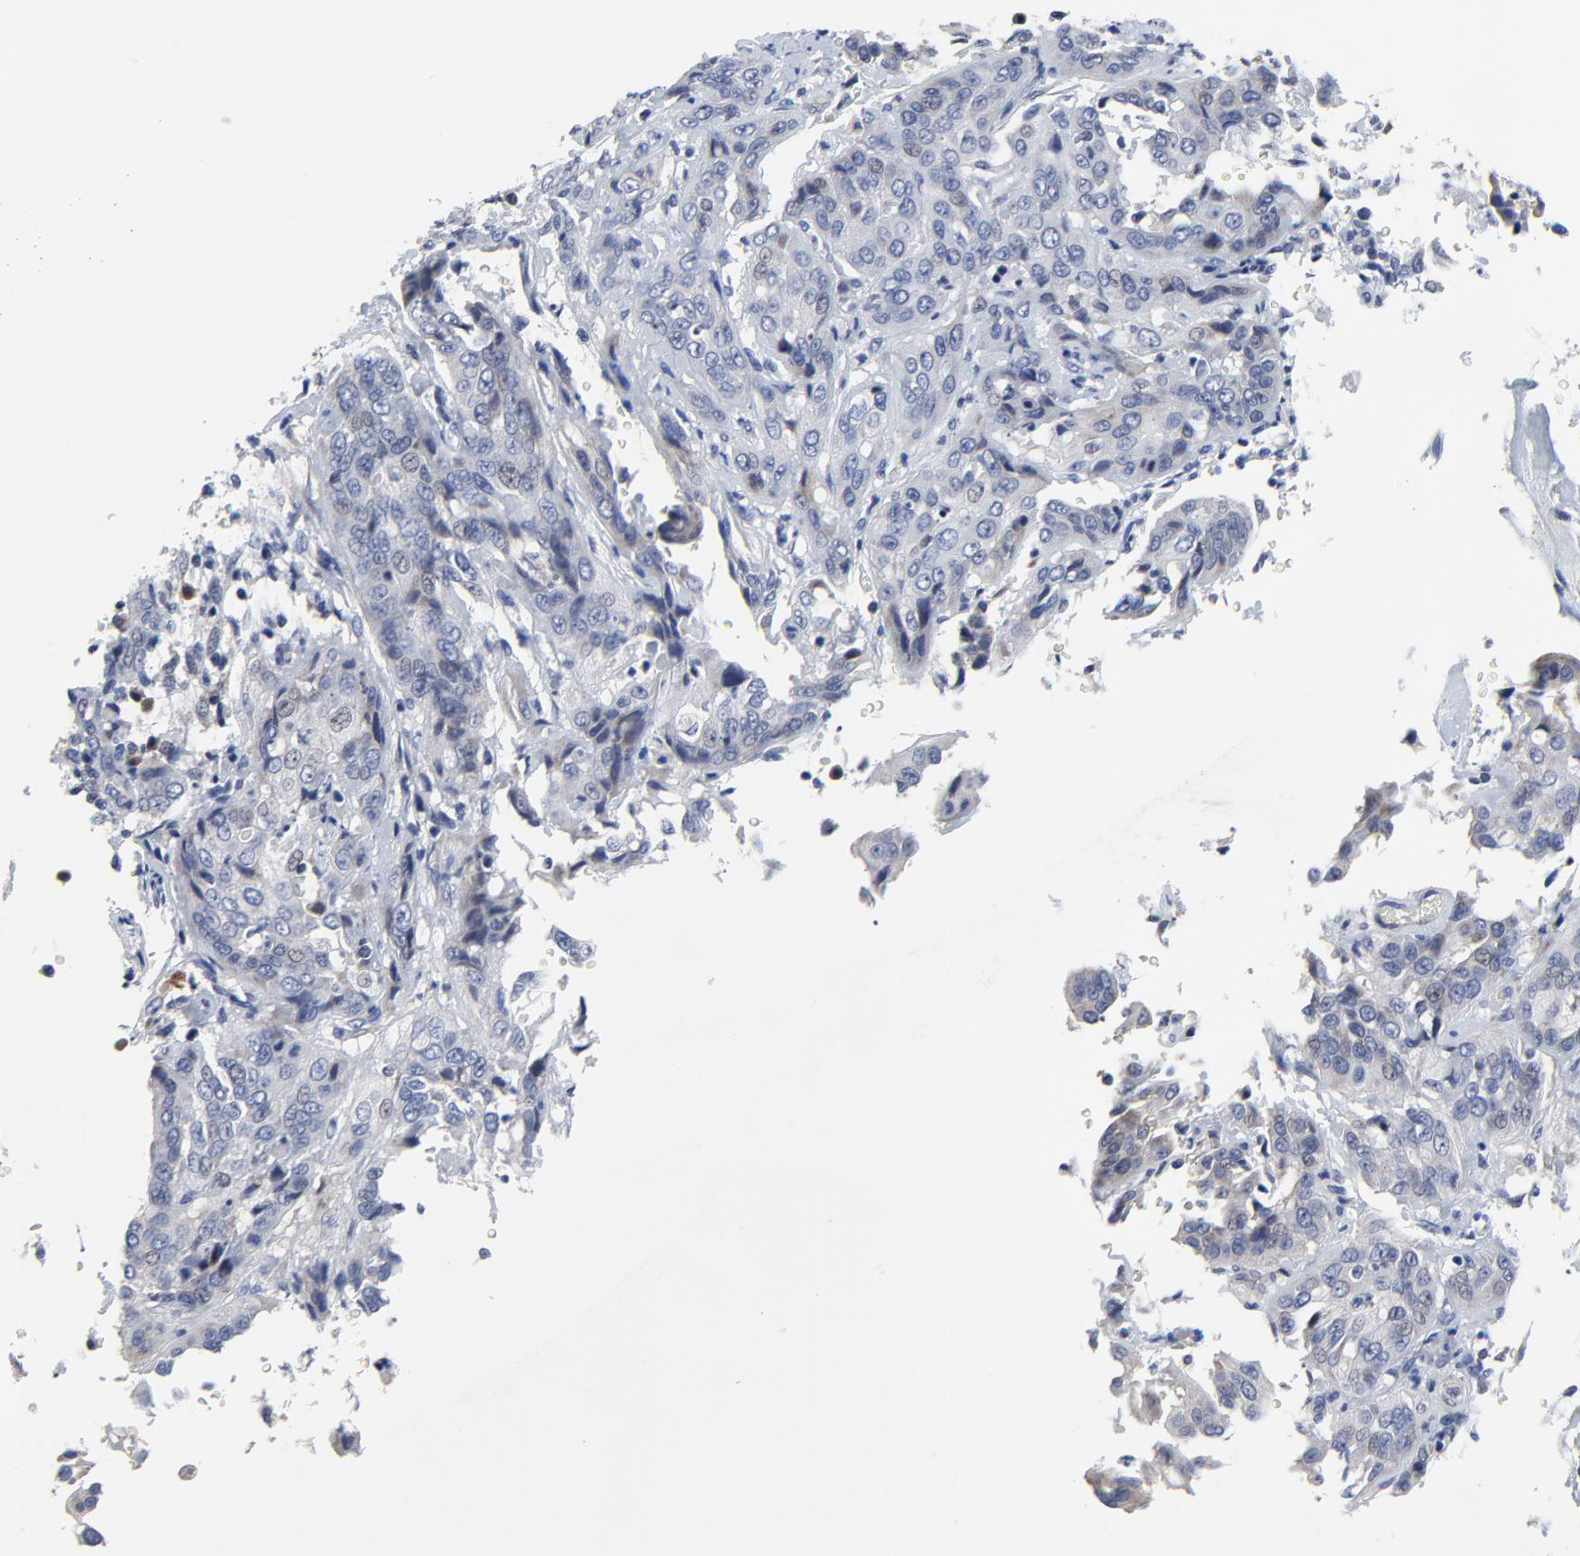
{"staining": {"intensity": "negative", "quantity": "none", "location": "none"}, "tissue": "cervical cancer", "cell_type": "Tumor cells", "image_type": "cancer", "snomed": [{"axis": "morphology", "description": "Squamous cell carcinoma, NOS"}, {"axis": "topography", "description": "Cervix"}], "caption": "This is an IHC micrograph of cervical cancer. There is no staining in tumor cells.", "gene": "NLGN3", "patient": {"sex": "female", "age": 41}}